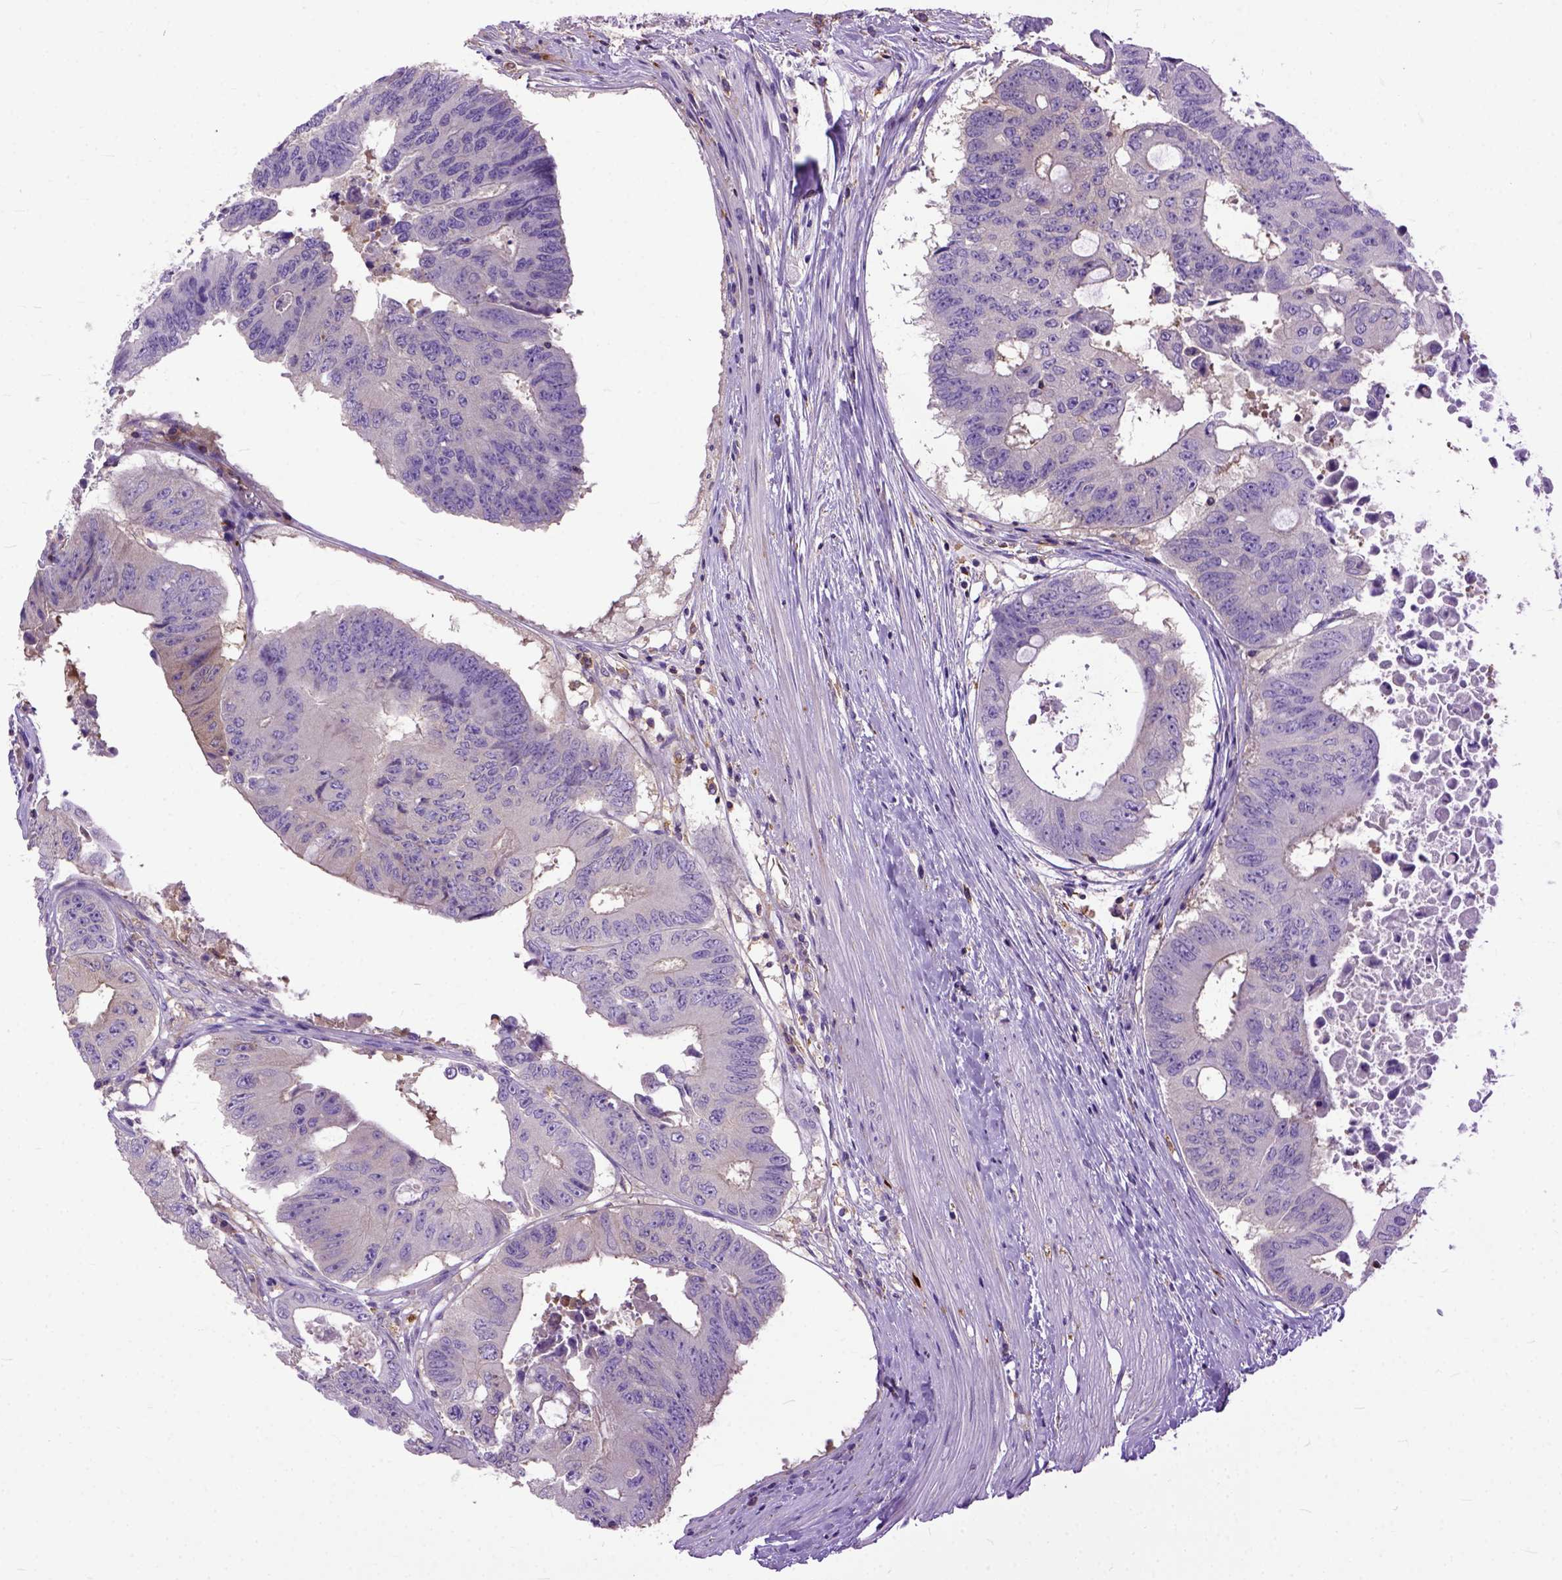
{"staining": {"intensity": "weak", "quantity": "<25%", "location": "cytoplasmic/membranous"}, "tissue": "colorectal cancer", "cell_type": "Tumor cells", "image_type": "cancer", "snomed": [{"axis": "morphology", "description": "Adenocarcinoma, NOS"}, {"axis": "topography", "description": "Rectum"}], "caption": "IHC image of neoplastic tissue: human colorectal cancer (adenocarcinoma) stained with DAB demonstrates no significant protein expression in tumor cells.", "gene": "NAMPT", "patient": {"sex": "male", "age": 59}}